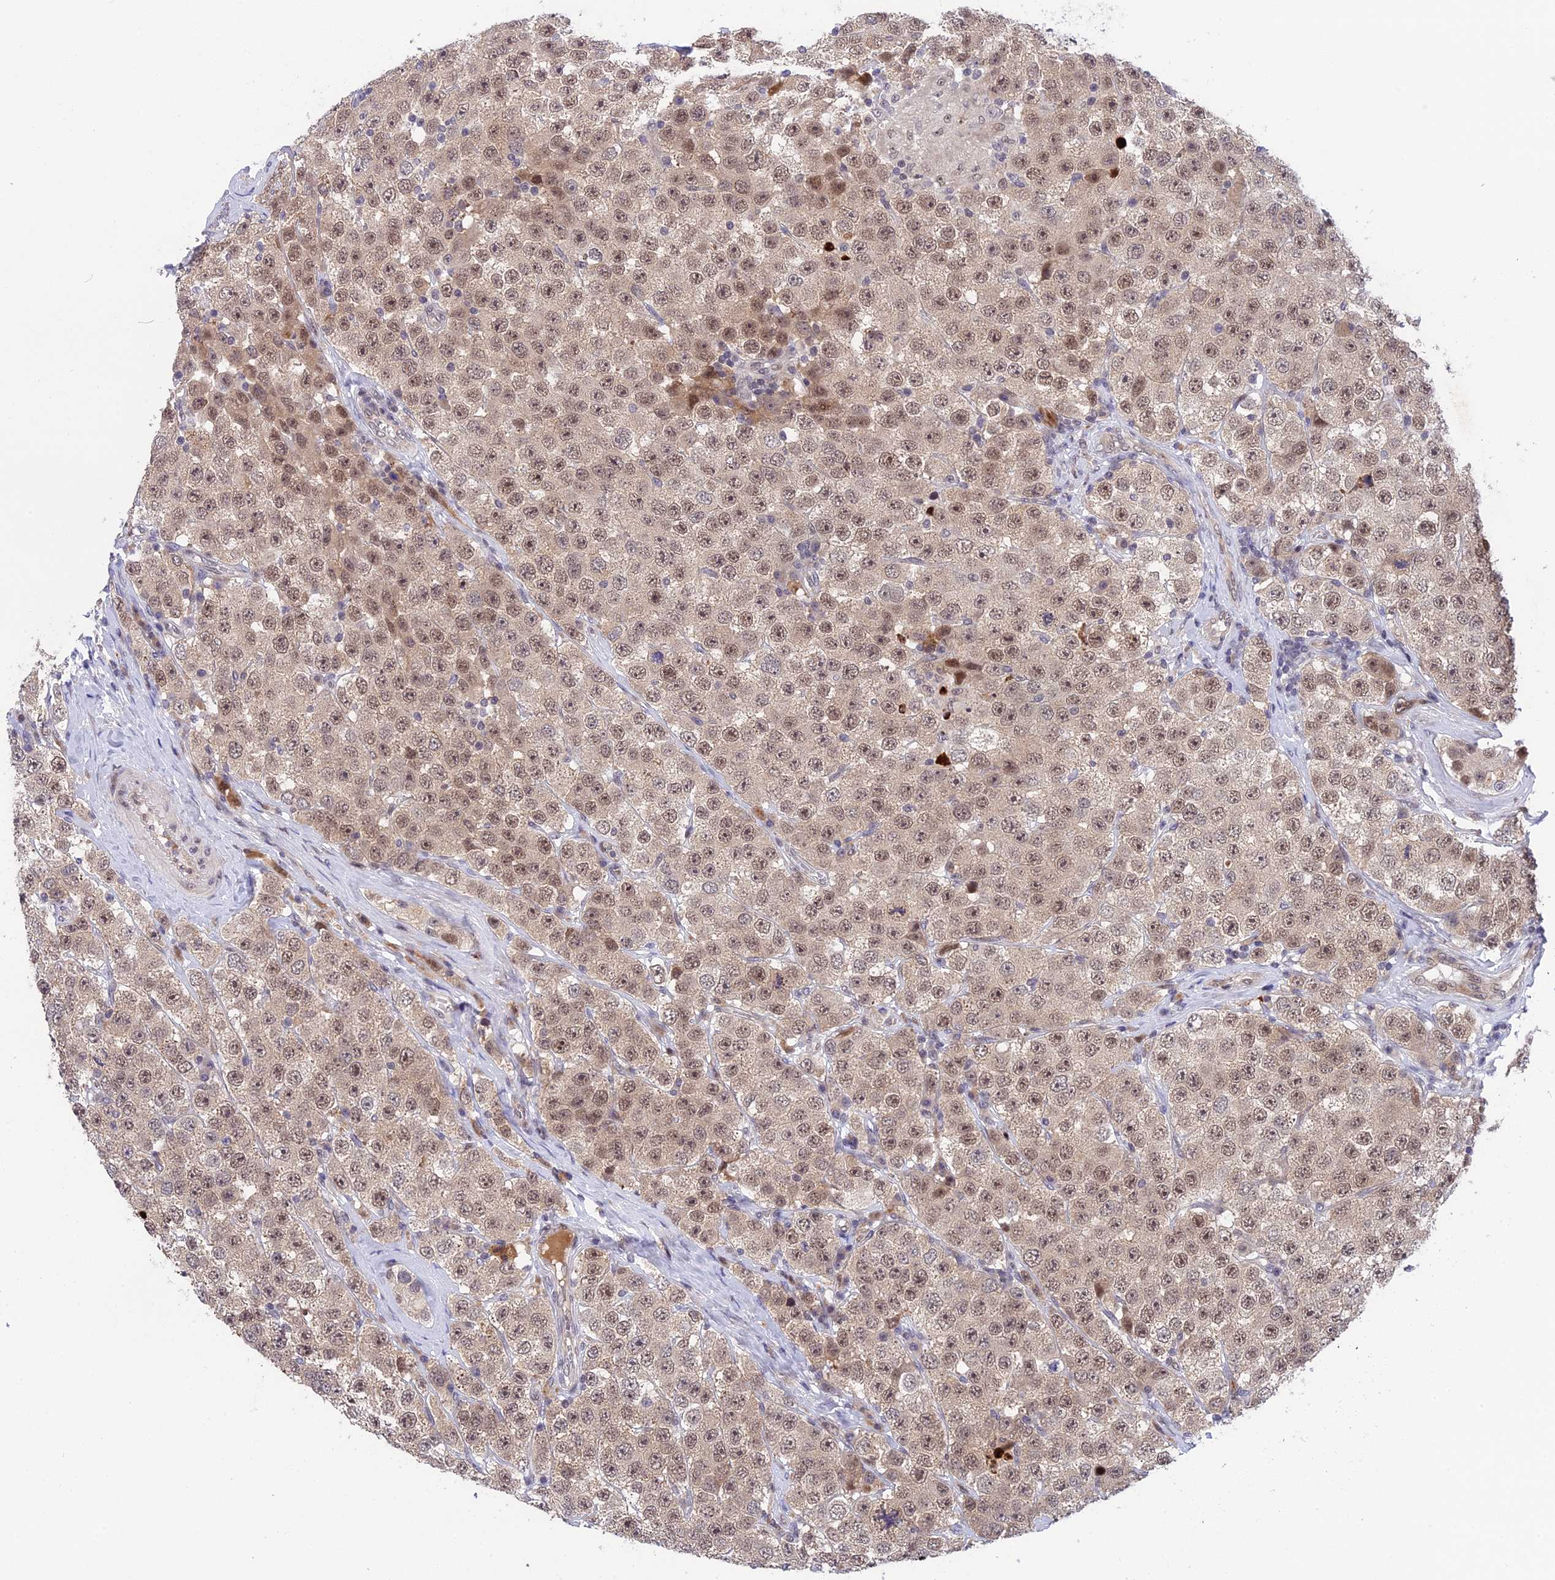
{"staining": {"intensity": "moderate", "quantity": ">75%", "location": "nuclear"}, "tissue": "testis cancer", "cell_type": "Tumor cells", "image_type": "cancer", "snomed": [{"axis": "morphology", "description": "Seminoma, NOS"}, {"axis": "topography", "description": "Testis"}], "caption": "Protein staining of testis cancer (seminoma) tissue shows moderate nuclear staining in approximately >75% of tumor cells. (DAB (3,3'-diaminobenzidine) IHC with brightfield microscopy, high magnification).", "gene": "POLR2C", "patient": {"sex": "male", "age": 28}}